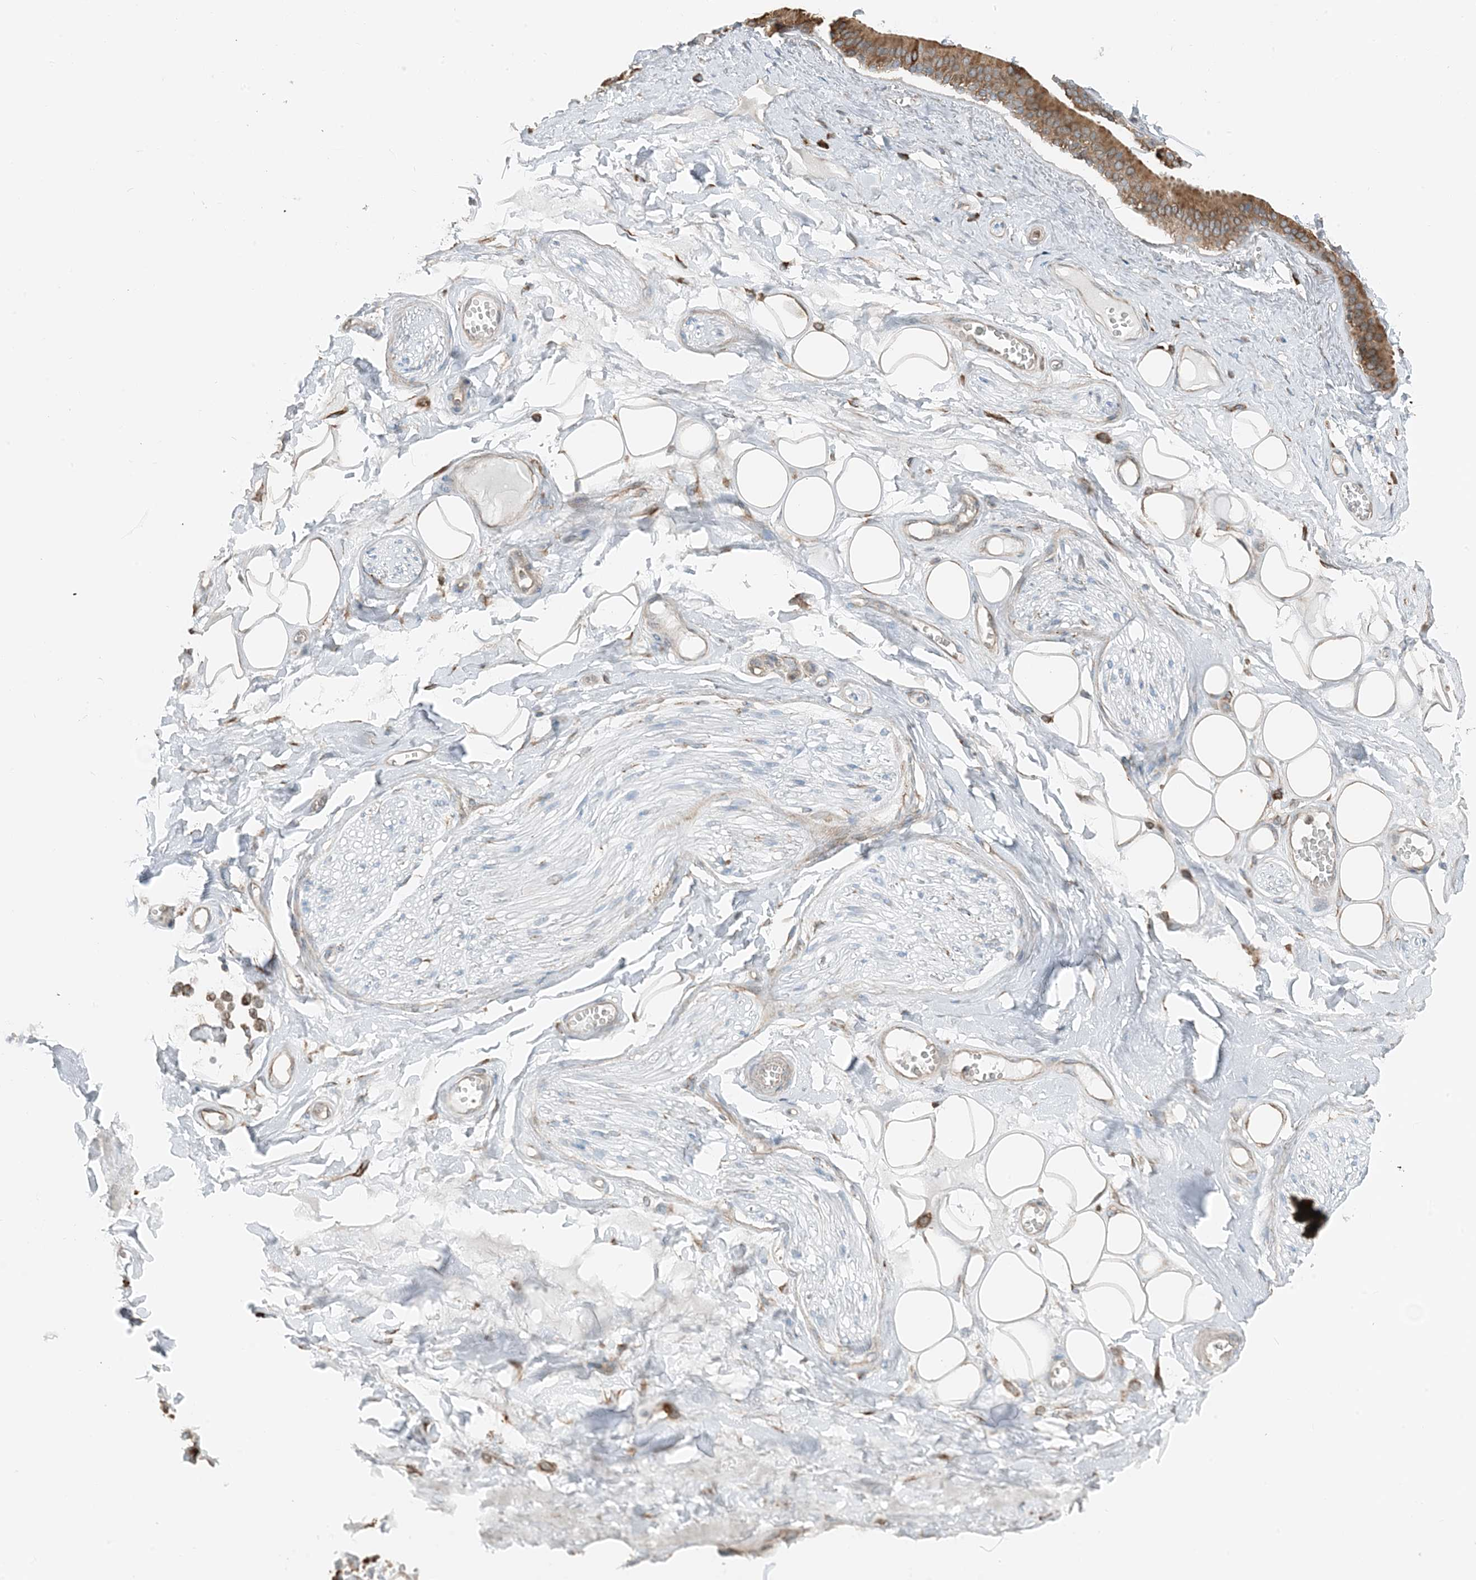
{"staining": {"intensity": "weak", "quantity": "25%-75%", "location": "cytoplasmic/membranous"}, "tissue": "adipose tissue", "cell_type": "Adipocytes", "image_type": "normal", "snomed": [{"axis": "morphology", "description": "Normal tissue, NOS"}, {"axis": "morphology", "description": "Inflammation, NOS"}, {"axis": "topography", "description": "Salivary gland"}, {"axis": "topography", "description": "Peripheral nerve tissue"}], "caption": "Brown immunohistochemical staining in normal adipose tissue reveals weak cytoplasmic/membranous positivity in about 25%-75% of adipocytes. The protein is shown in brown color, while the nuclei are stained blue.", "gene": "CERKL", "patient": {"sex": "female", "age": 75}}